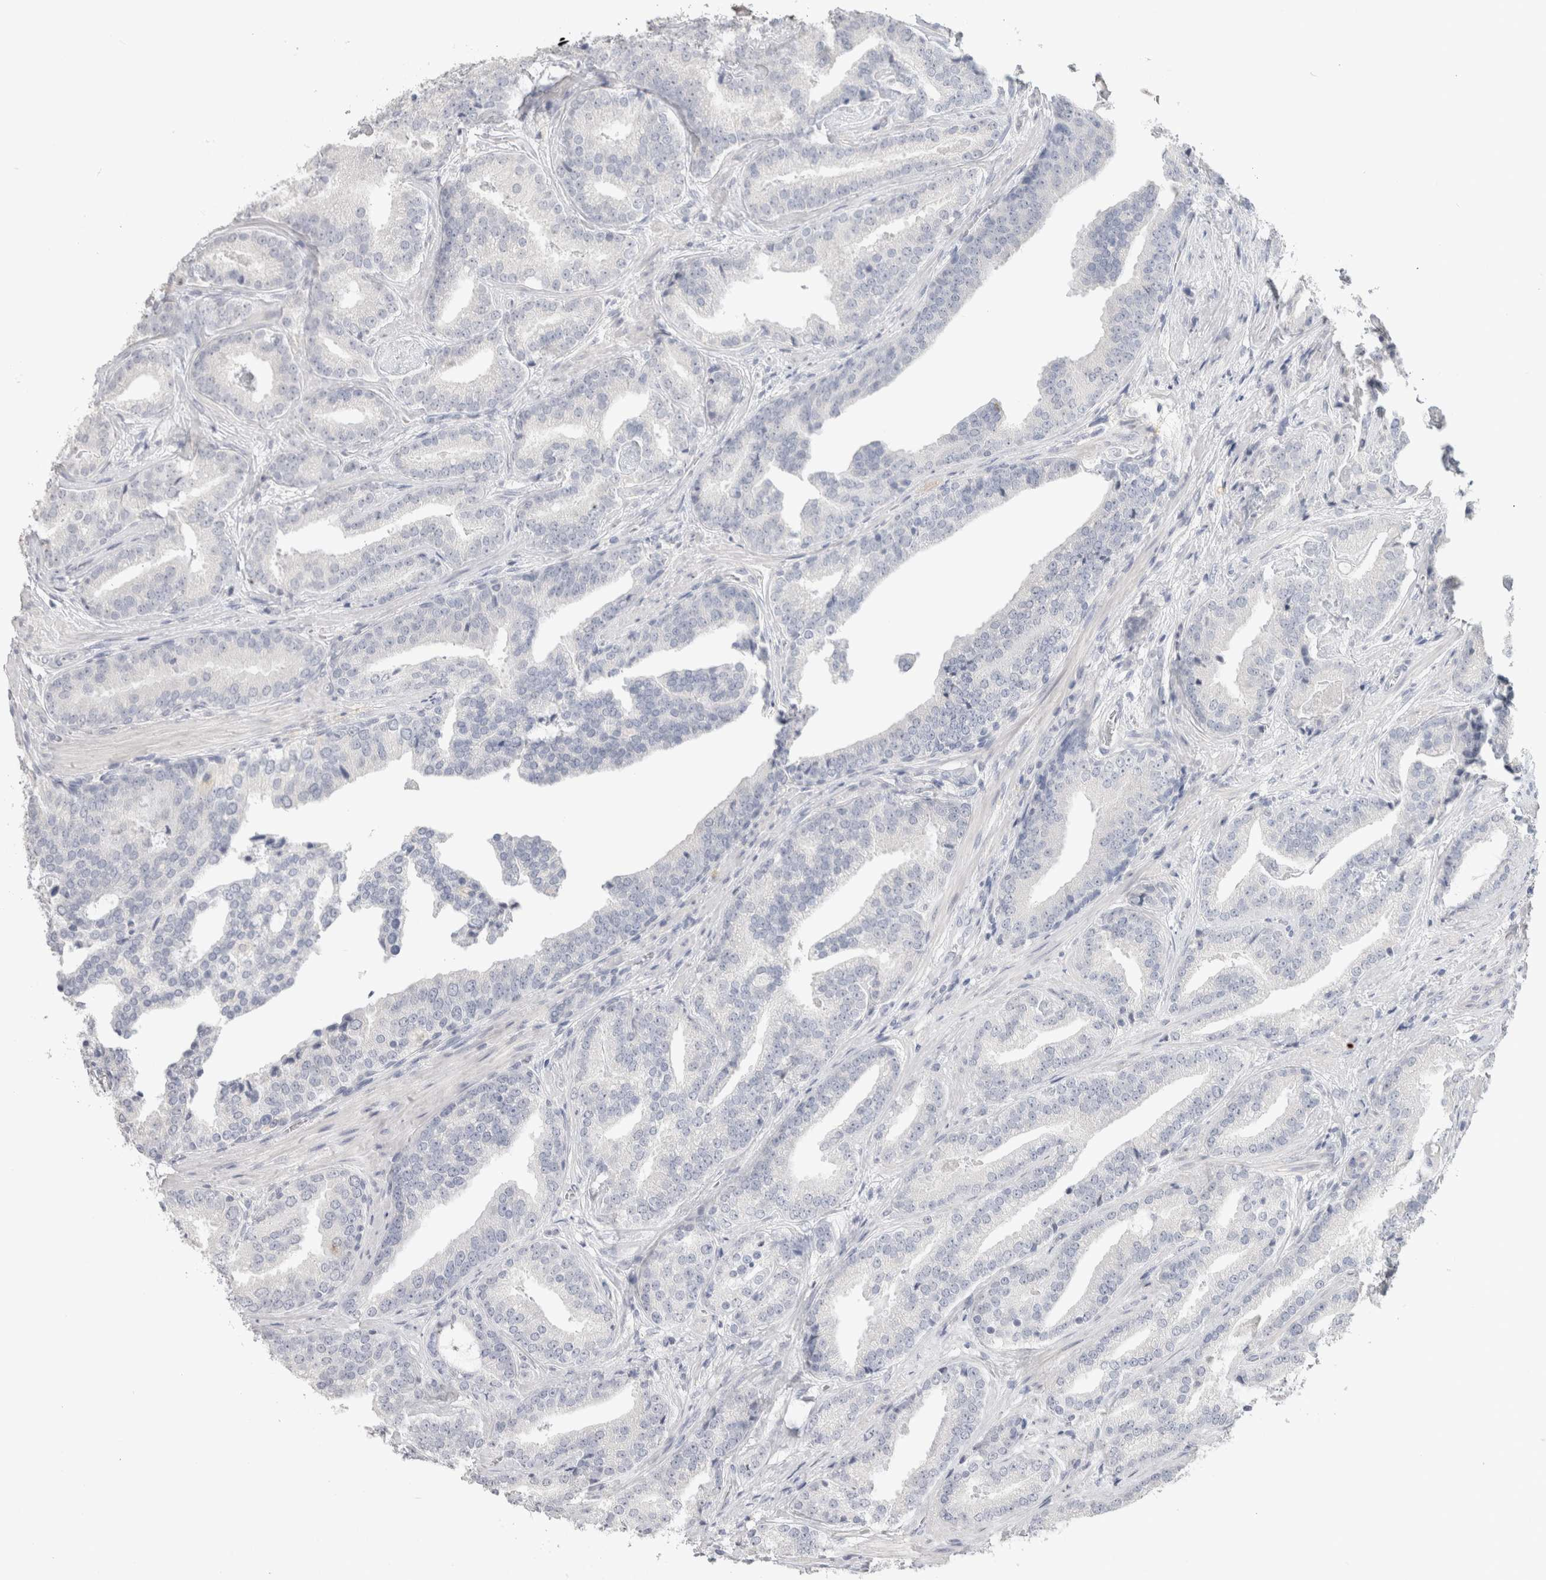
{"staining": {"intensity": "negative", "quantity": "none", "location": "none"}, "tissue": "prostate cancer", "cell_type": "Tumor cells", "image_type": "cancer", "snomed": [{"axis": "morphology", "description": "Adenocarcinoma, Low grade"}, {"axis": "topography", "description": "Prostate"}], "caption": "There is no significant expression in tumor cells of prostate low-grade adenocarcinoma.", "gene": "SLC6A1", "patient": {"sex": "male", "age": 67}}